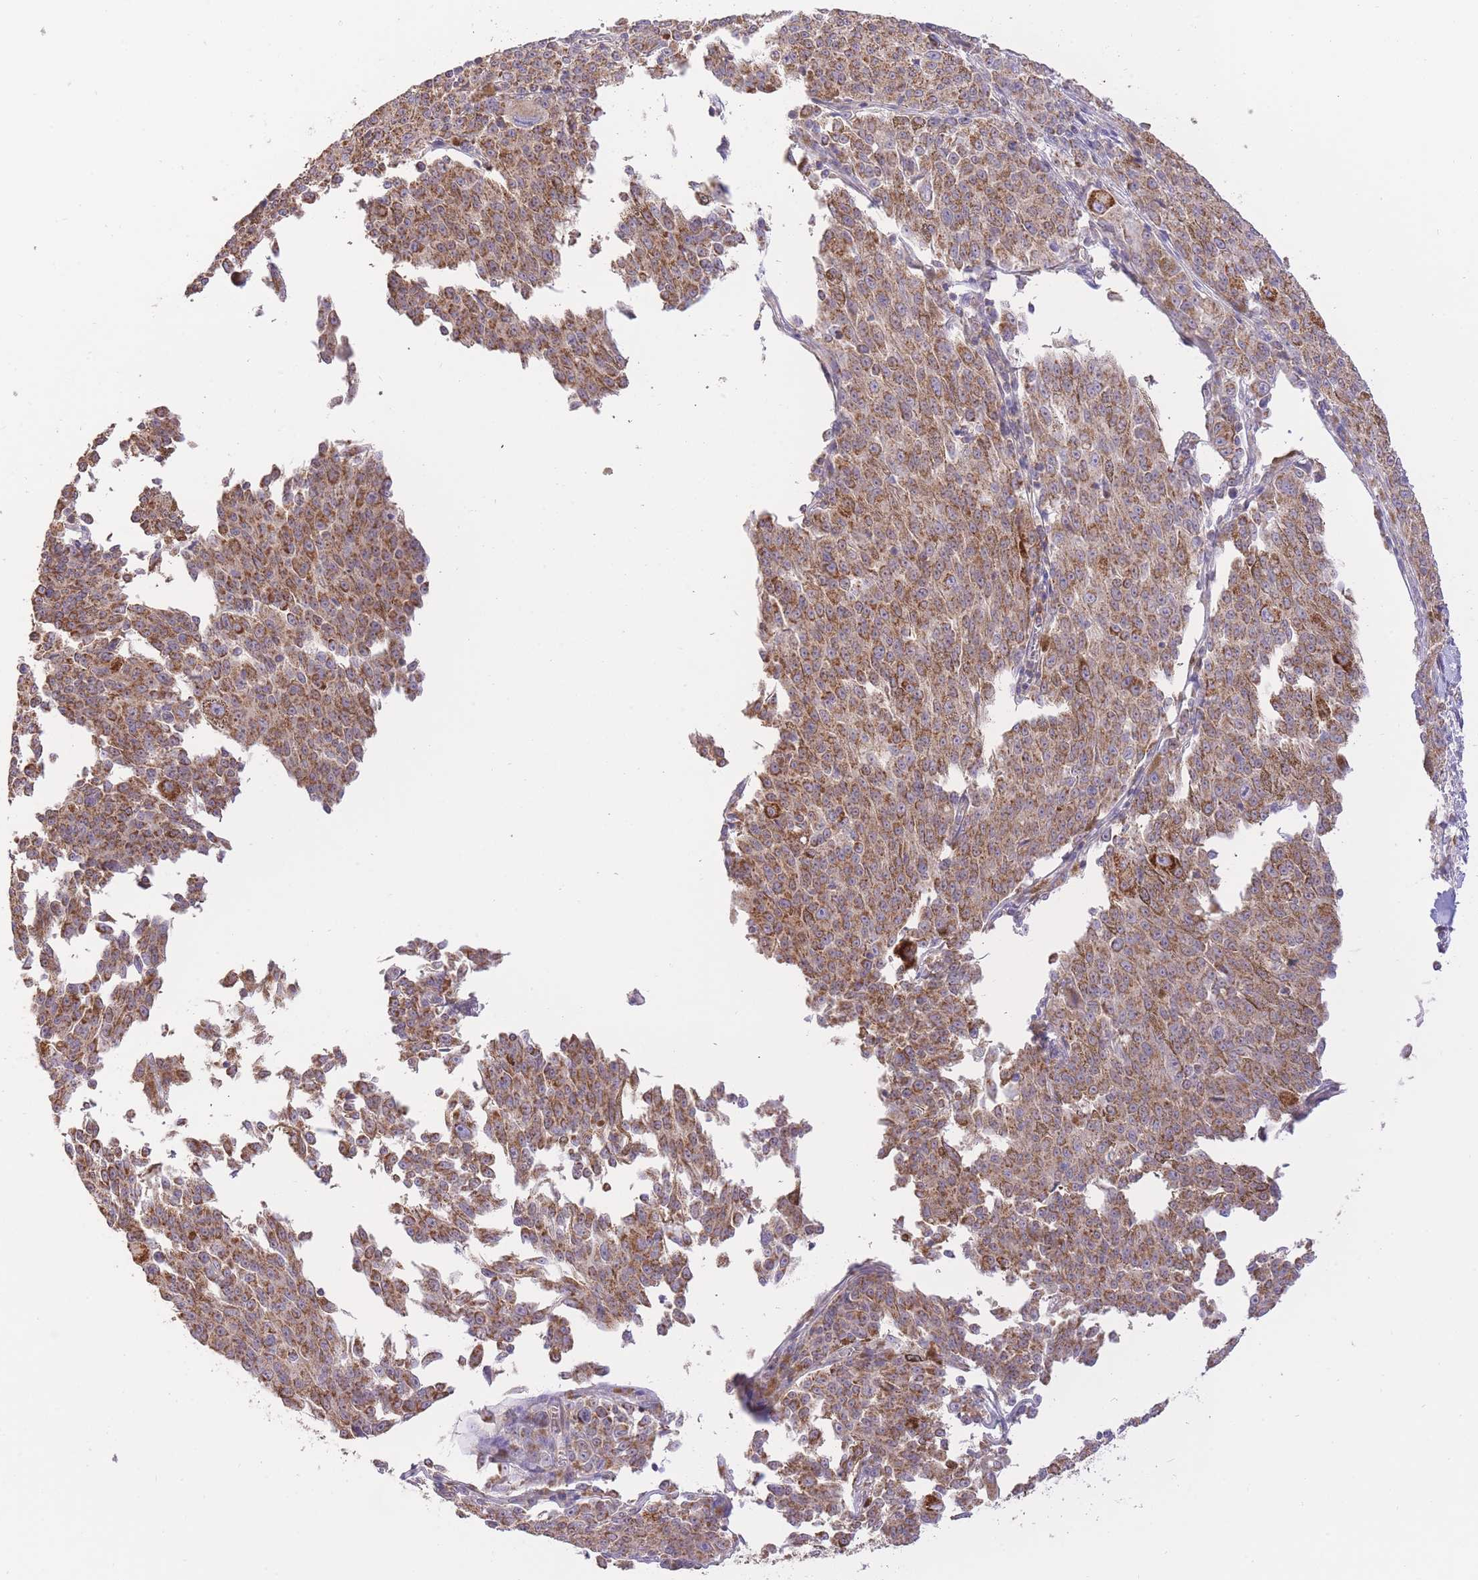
{"staining": {"intensity": "moderate", "quantity": ">75%", "location": "cytoplasmic/membranous"}, "tissue": "melanoma", "cell_type": "Tumor cells", "image_type": "cancer", "snomed": [{"axis": "morphology", "description": "Malignant melanoma, NOS"}, {"axis": "topography", "description": "Skin"}], "caption": "The image demonstrates staining of malignant melanoma, revealing moderate cytoplasmic/membranous protein positivity (brown color) within tumor cells.", "gene": "PREP", "patient": {"sex": "female", "age": 52}}